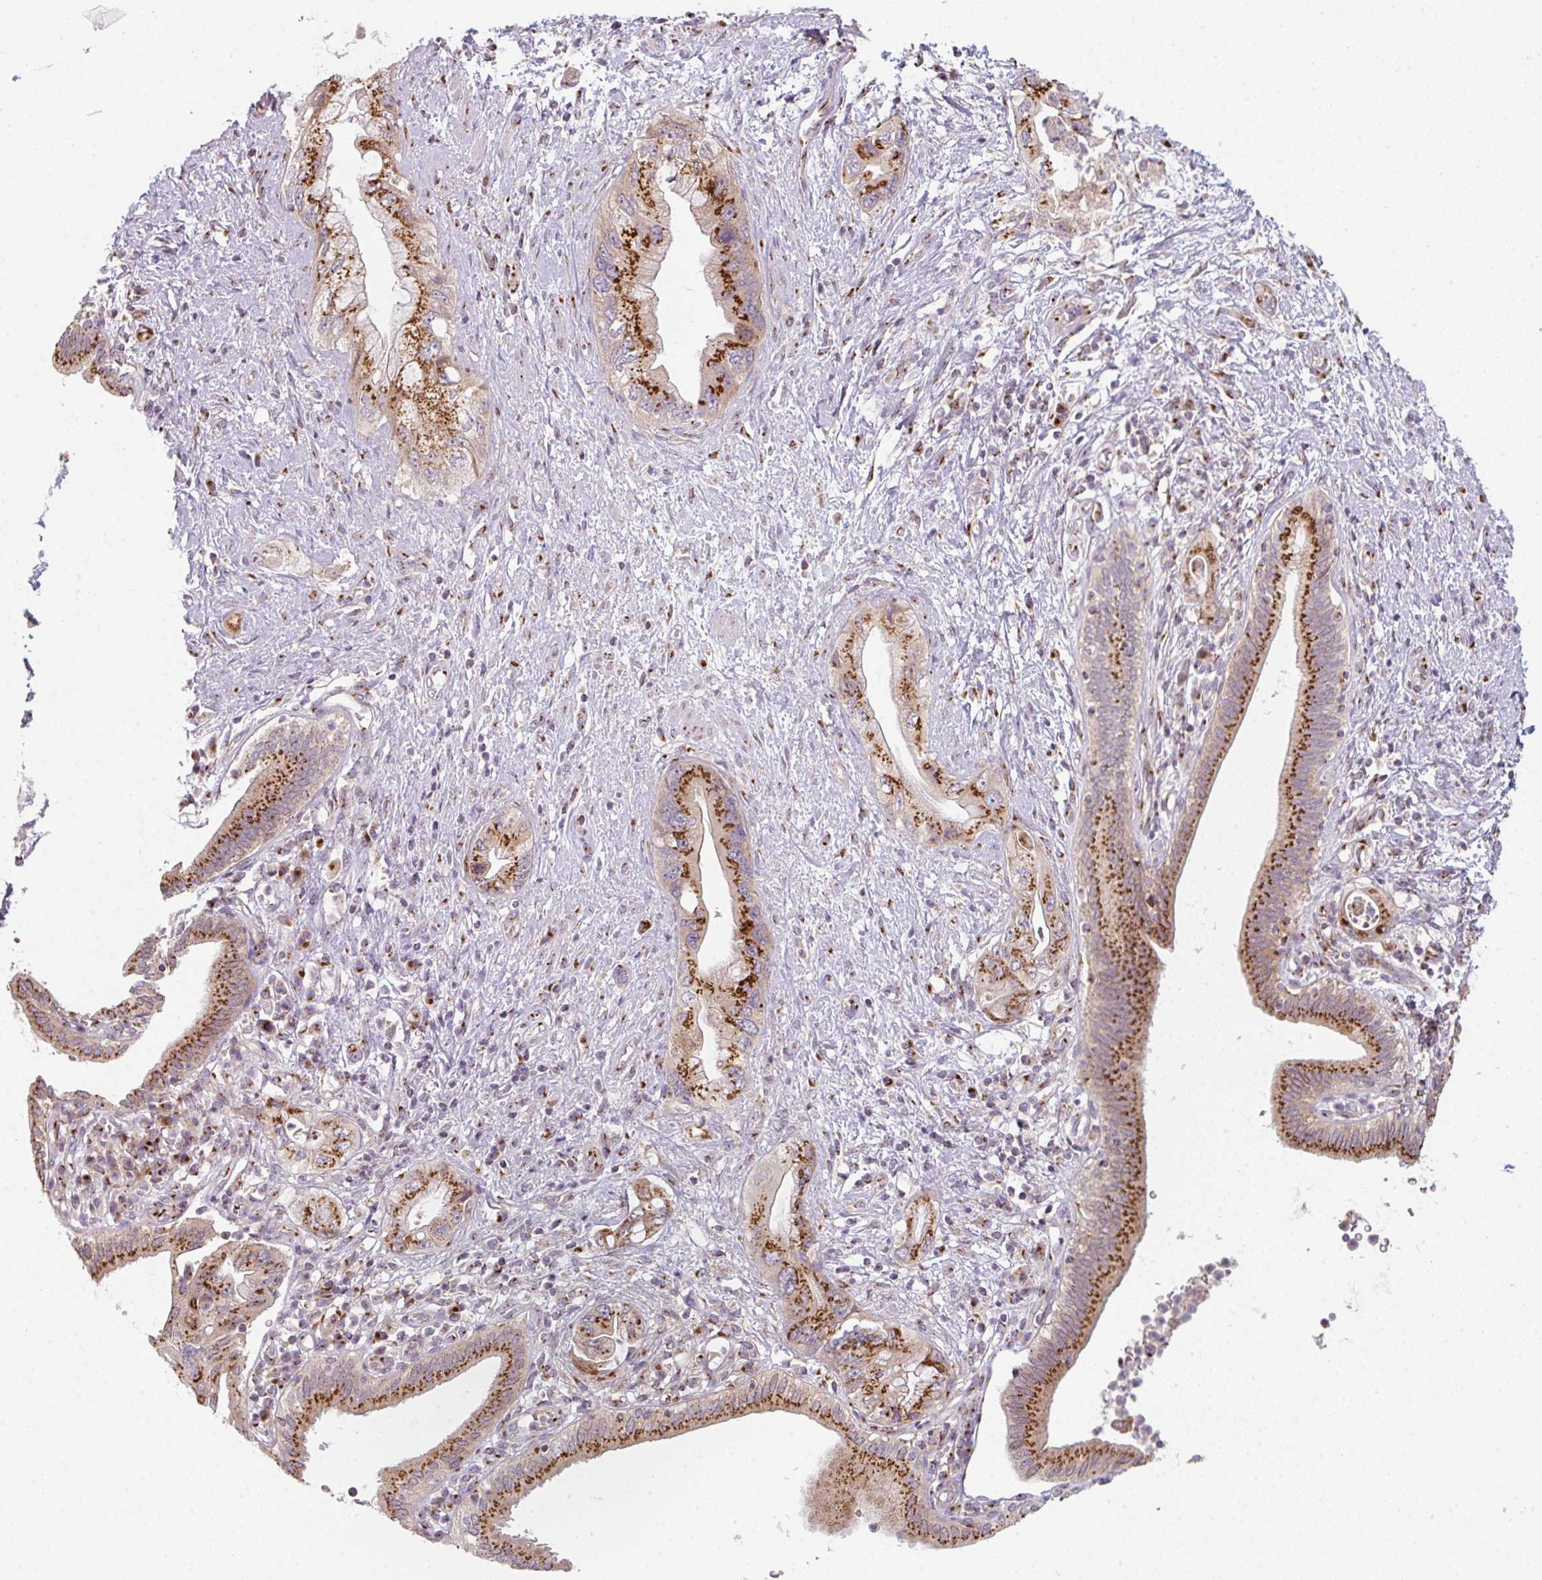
{"staining": {"intensity": "strong", "quantity": ">75%", "location": "cytoplasmic/membranous"}, "tissue": "pancreatic cancer", "cell_type": "Tumor cells", "image_type": "cancer", "snomed": [{"axis": "morphology", "description": "Adenocarcinoma, NOS"}, {"axis": "topography", "description": "Pancreas"}], "caption": "Immunohistochemical staining of pancreatic cancer exhibits high levels of strong cytoplasmic/membranous protein staining in approximately >75% of tumor cells. Using DAB (brown) and hematoxylin (blue) stains, captured at high magnification using brightfield microscopy.", "gene": "GVQW3", "patient": {"sex": "female", "age": 73}}